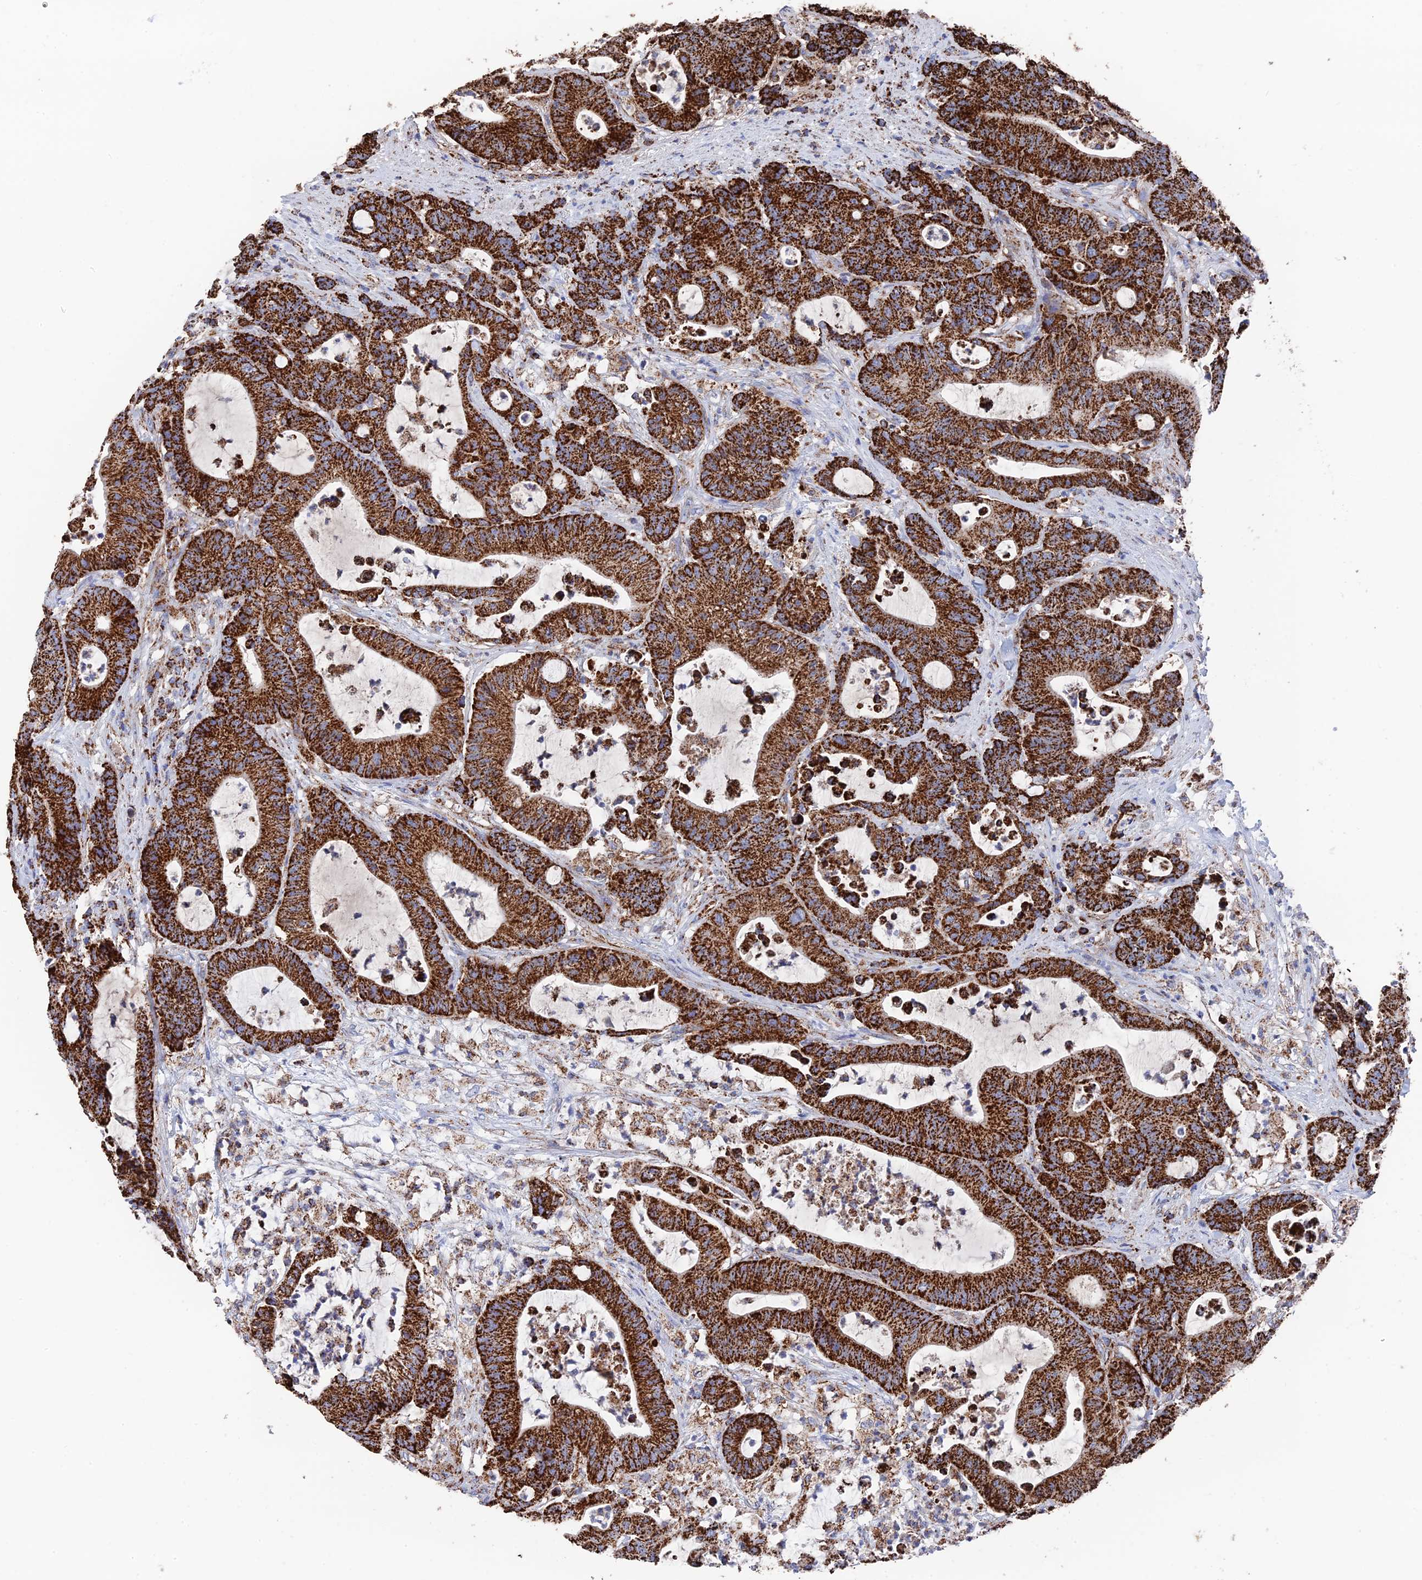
{"staining": {"intensity": "strong", "quantity": ">75%", "location": "cytoplasmic/membranous"}, "tissue": "colorectal cancer", "cell_type": "Tumor cells", "image_type": "cancer", "snomed": [{"axis": "morphology", "description": "Adenocarcinoma, NOS"}, {"axis": "topography", "description": "Colon"}], "caption": "Immunohistochemical staining of human colorectal adenocarcinoma displays high levels of strong cytoplasmic/membranous staining in approximately >75% of tumor cells.", "gene": "HAUS8", "patient": {"sex": "female", "age": 84}}